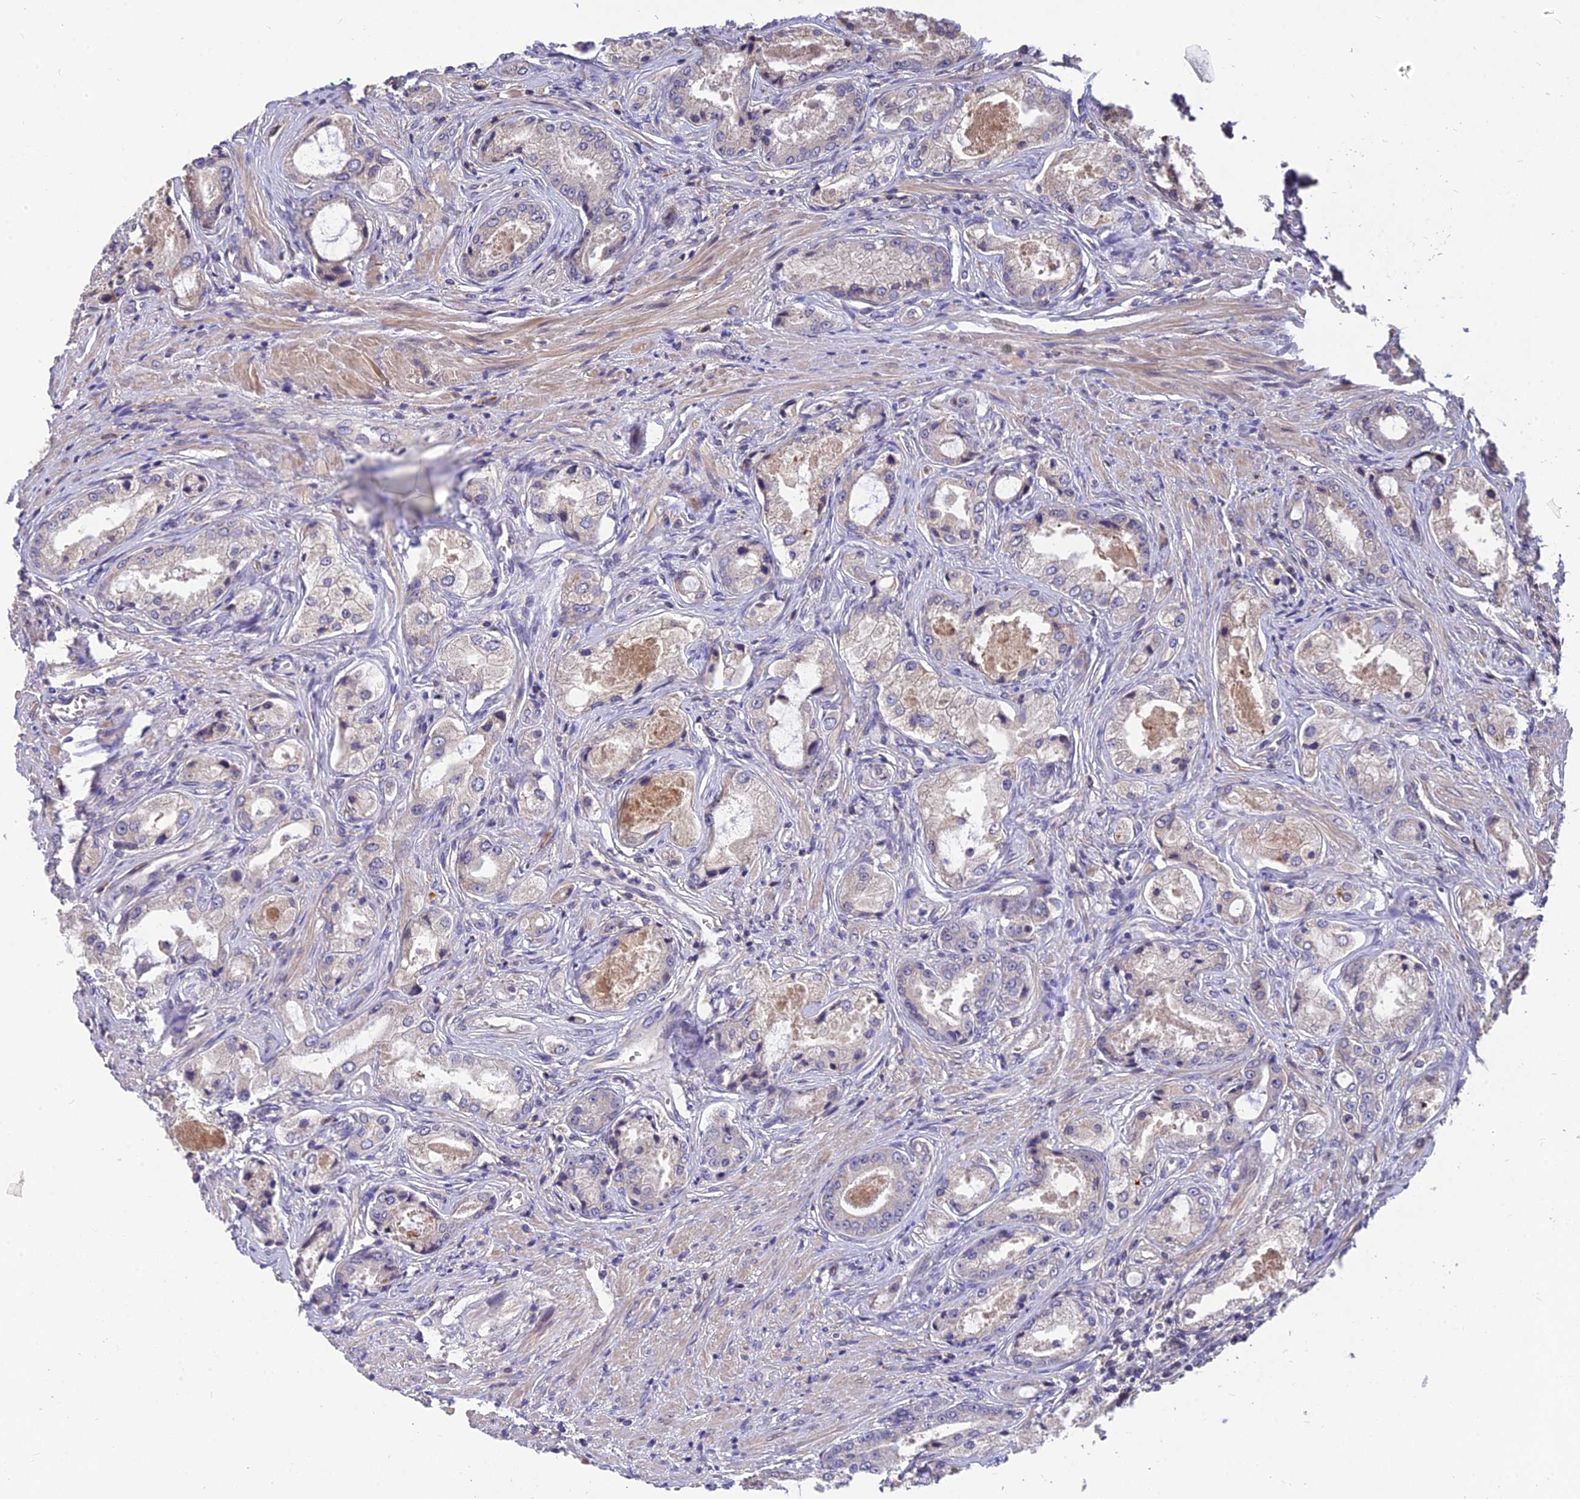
{"staining": {"intensity": "negative", "quantity": "none", "location": "none"}, "tissue": "prostate cancer", "cell_type": "Tumor cells", "image_type": "cancer", "snomed": [{"axis": "morphology", "description": "Adenocarcinoma, Low grade"}, {"axis": "topography", "description": "Prostate"}], "caption": "Tumor cells are negative for protein expression in human prostate adenocarcinoma (low-grade).", "gene": "DENND5B", "patient": {"sex": "male", "age": 68}}